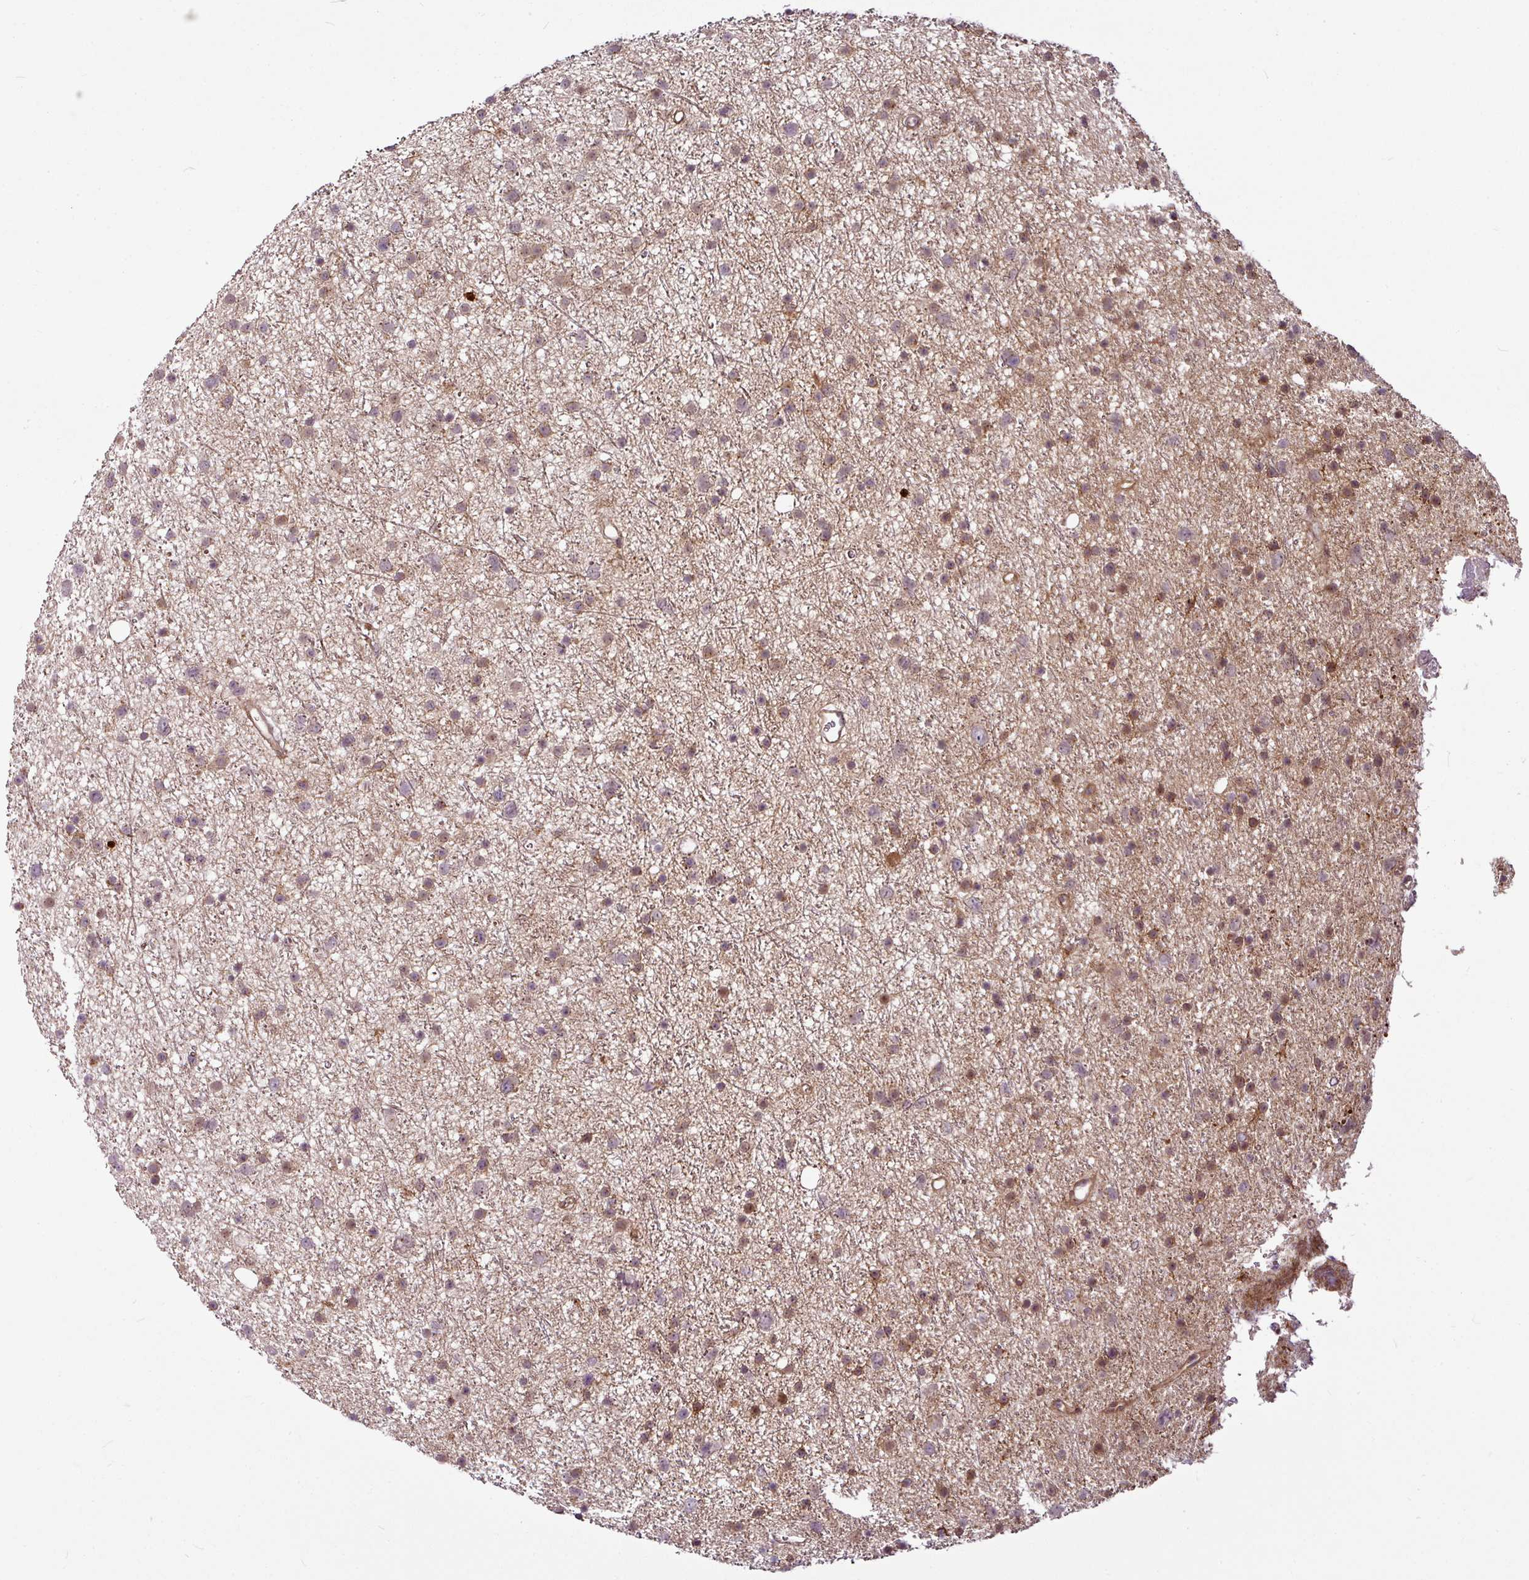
{"staining": {"intensity": "moderate", "quantity": ">75%", "location": "cytoplasmic/membranous"}, "tissue": "glioma", "cell_type": "Tumor cells", "image_type": "cancer", "snomed": [{"axis": "morphology", "description": "Glioma, malignant, Low grade"}, {"axis": "topography", "description": "Cerebral cortex"}], "caption": "The image reveals a brown stain indicating the presence of a protein in the cytoplasmic/membranous of tumor cells in malignant glioma (low-grade).", "gene": "DCAF13", "patient": {"sex": "female", "age": 39}}